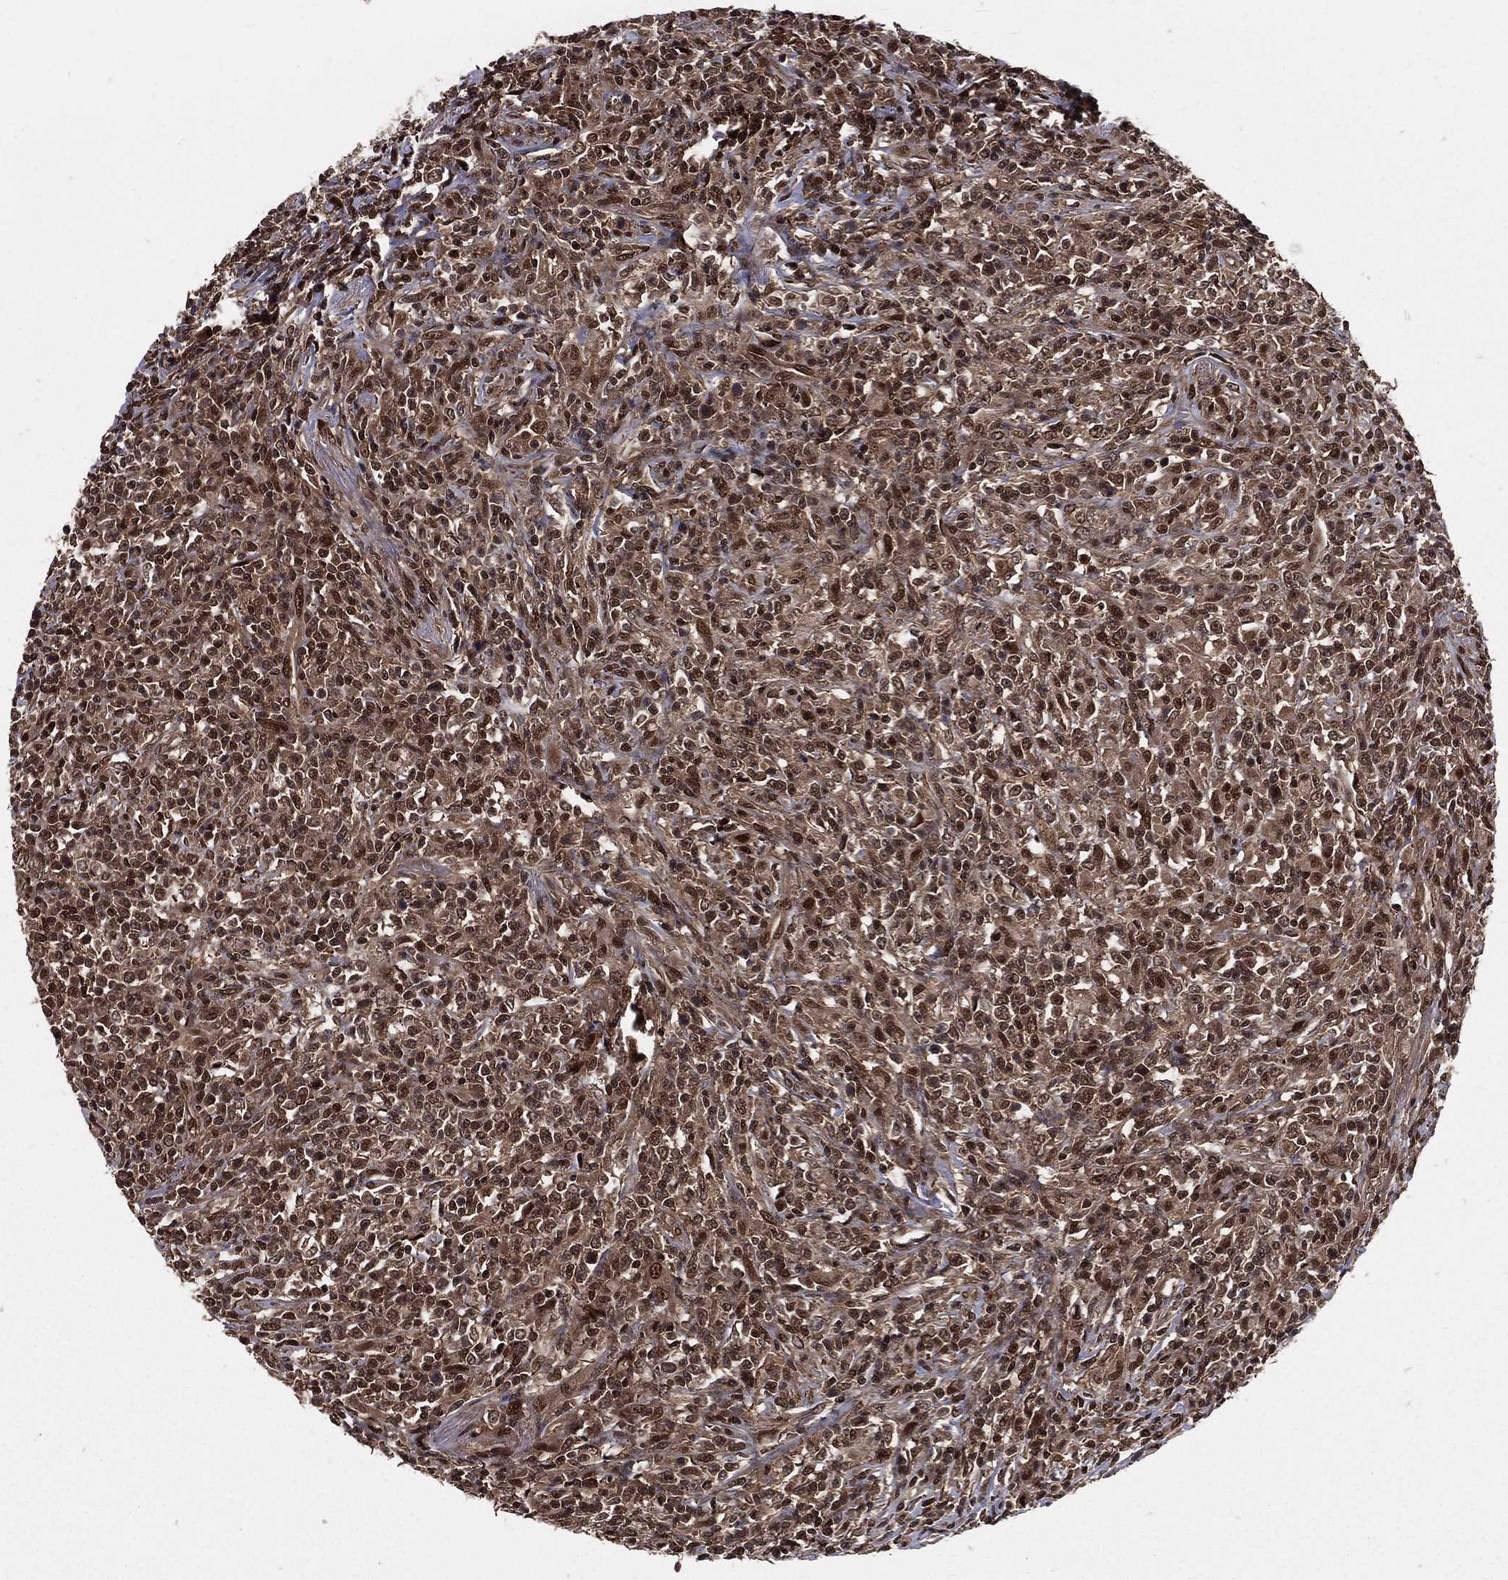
{"staining": {"intensity": "moderate", "quantity": "25%-75%", "location": "cytoplasmic/membranous,nuclear"}, "tissue": "lymphoma", "cell_type": "Tumor cells", "image_type": "cancer", "snomed": [{"axis": "morphology", "description": "Malignant lymphoma, non-Hodgkin's type, High grade"}, {"axis": "topography", "description": "Lung"}], "caption": "DAB immunohistochemical staining of malignant lymphoma, non-Hodgkin's type (high-grade) demonstrates moderate cytoplasmic/membranous and nuclear protein staining in about 25%-75% of tumor cells. The staining was performed using DAB (3,3'-diaminobenzidine), with brown indicating positive protein expression. Nuclei are stained blue with hematoxylin.", "gene": "COPS4", "patient": {"sex": "male", "age": 79}}